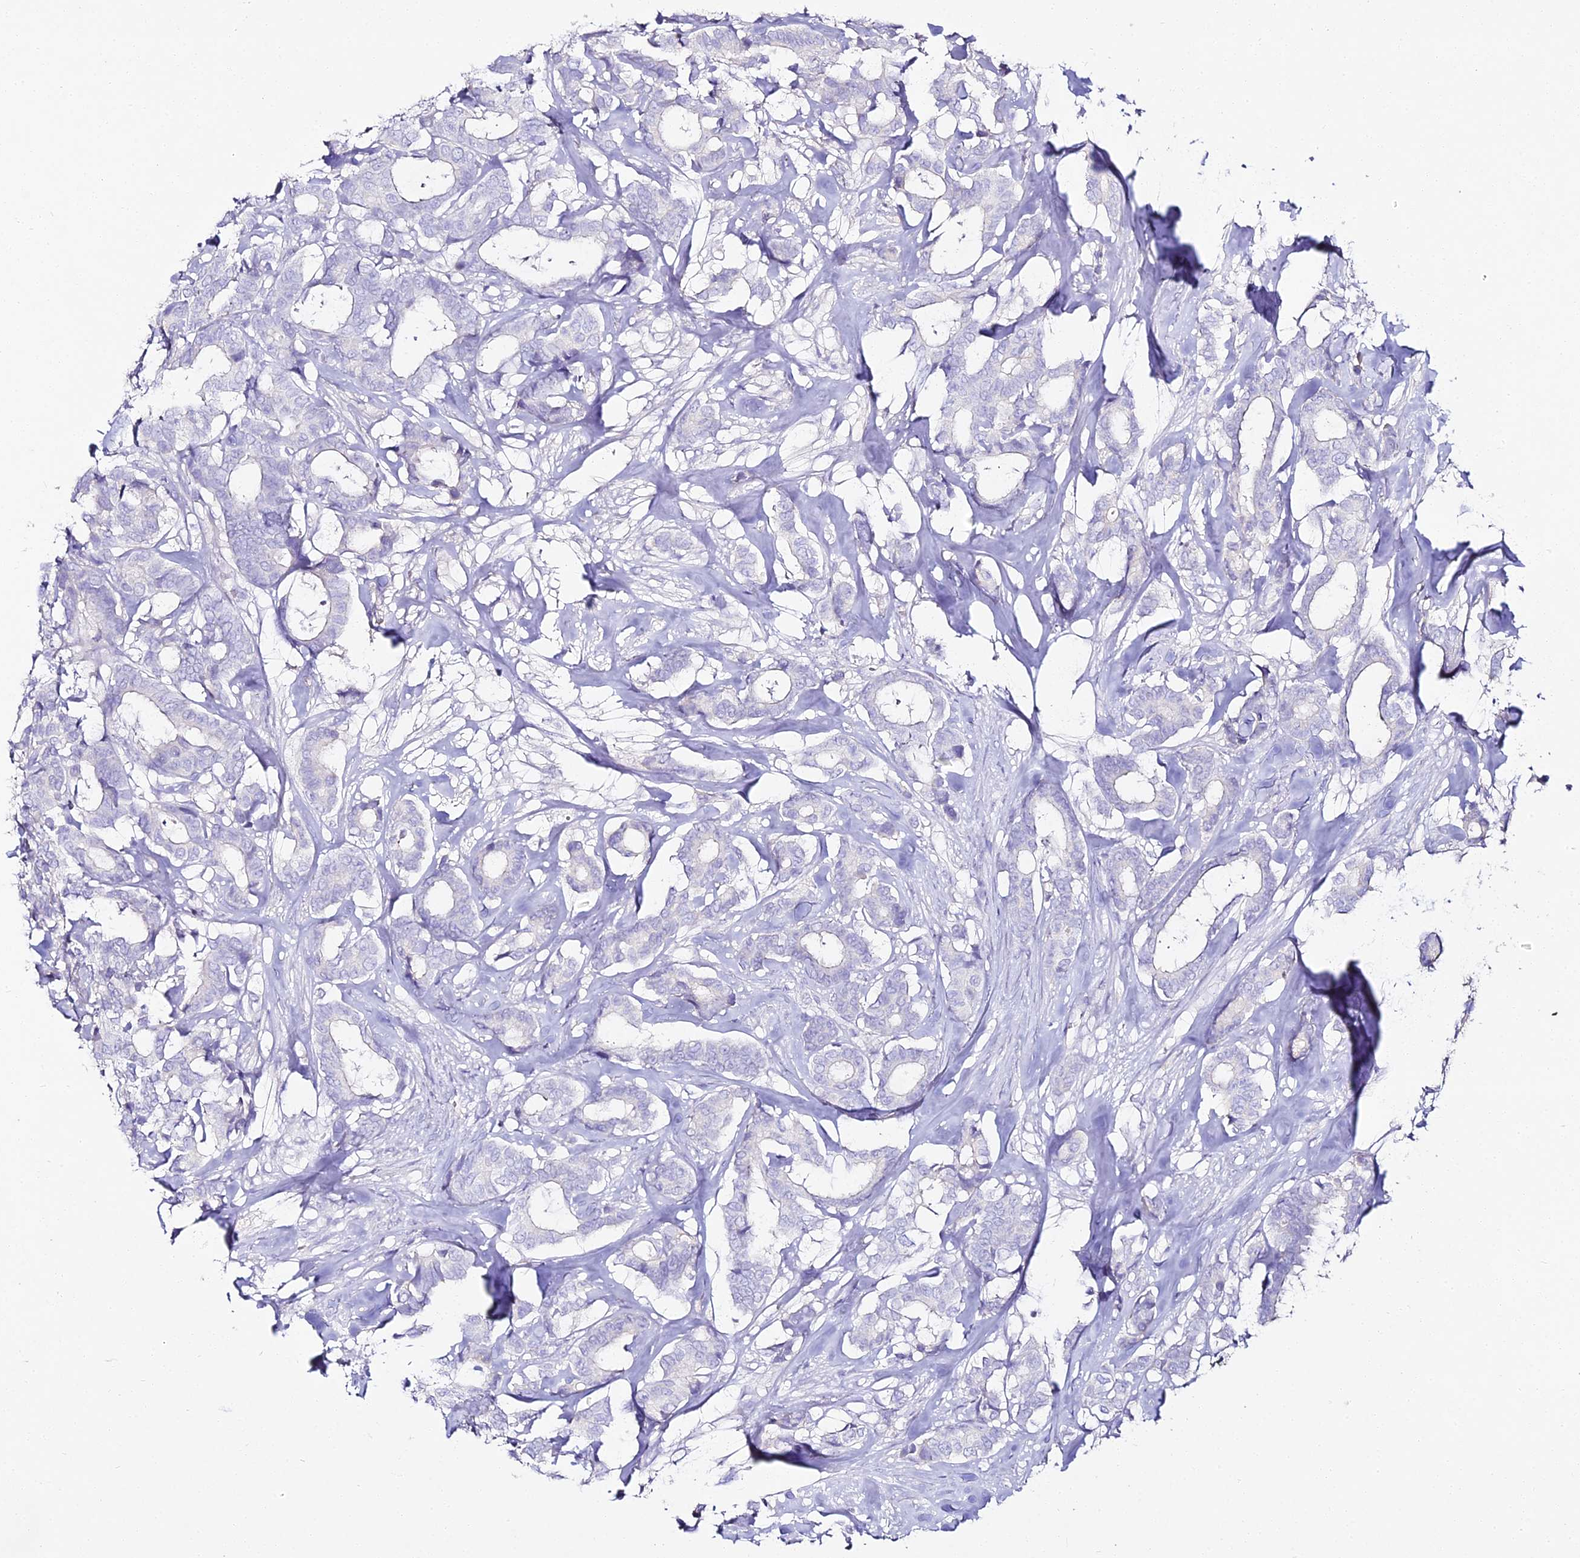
{"staining": {"intensity": "negative", "quantity": "none", "location": "none"}, "tissue": "breast cancer", "cell_type": "Tumor cells", "image_type": "cancer", "snomed": [{"axis": "morphology", "description": "Duct carcinoma"}, {"axis": "topography", "description": "Breast"}], "caption": "Protein analysis of breast cancer reveals no significant staining in tumor cells.", "gene": "ALPG", "patient": {"sex": "female", "age": 87}}